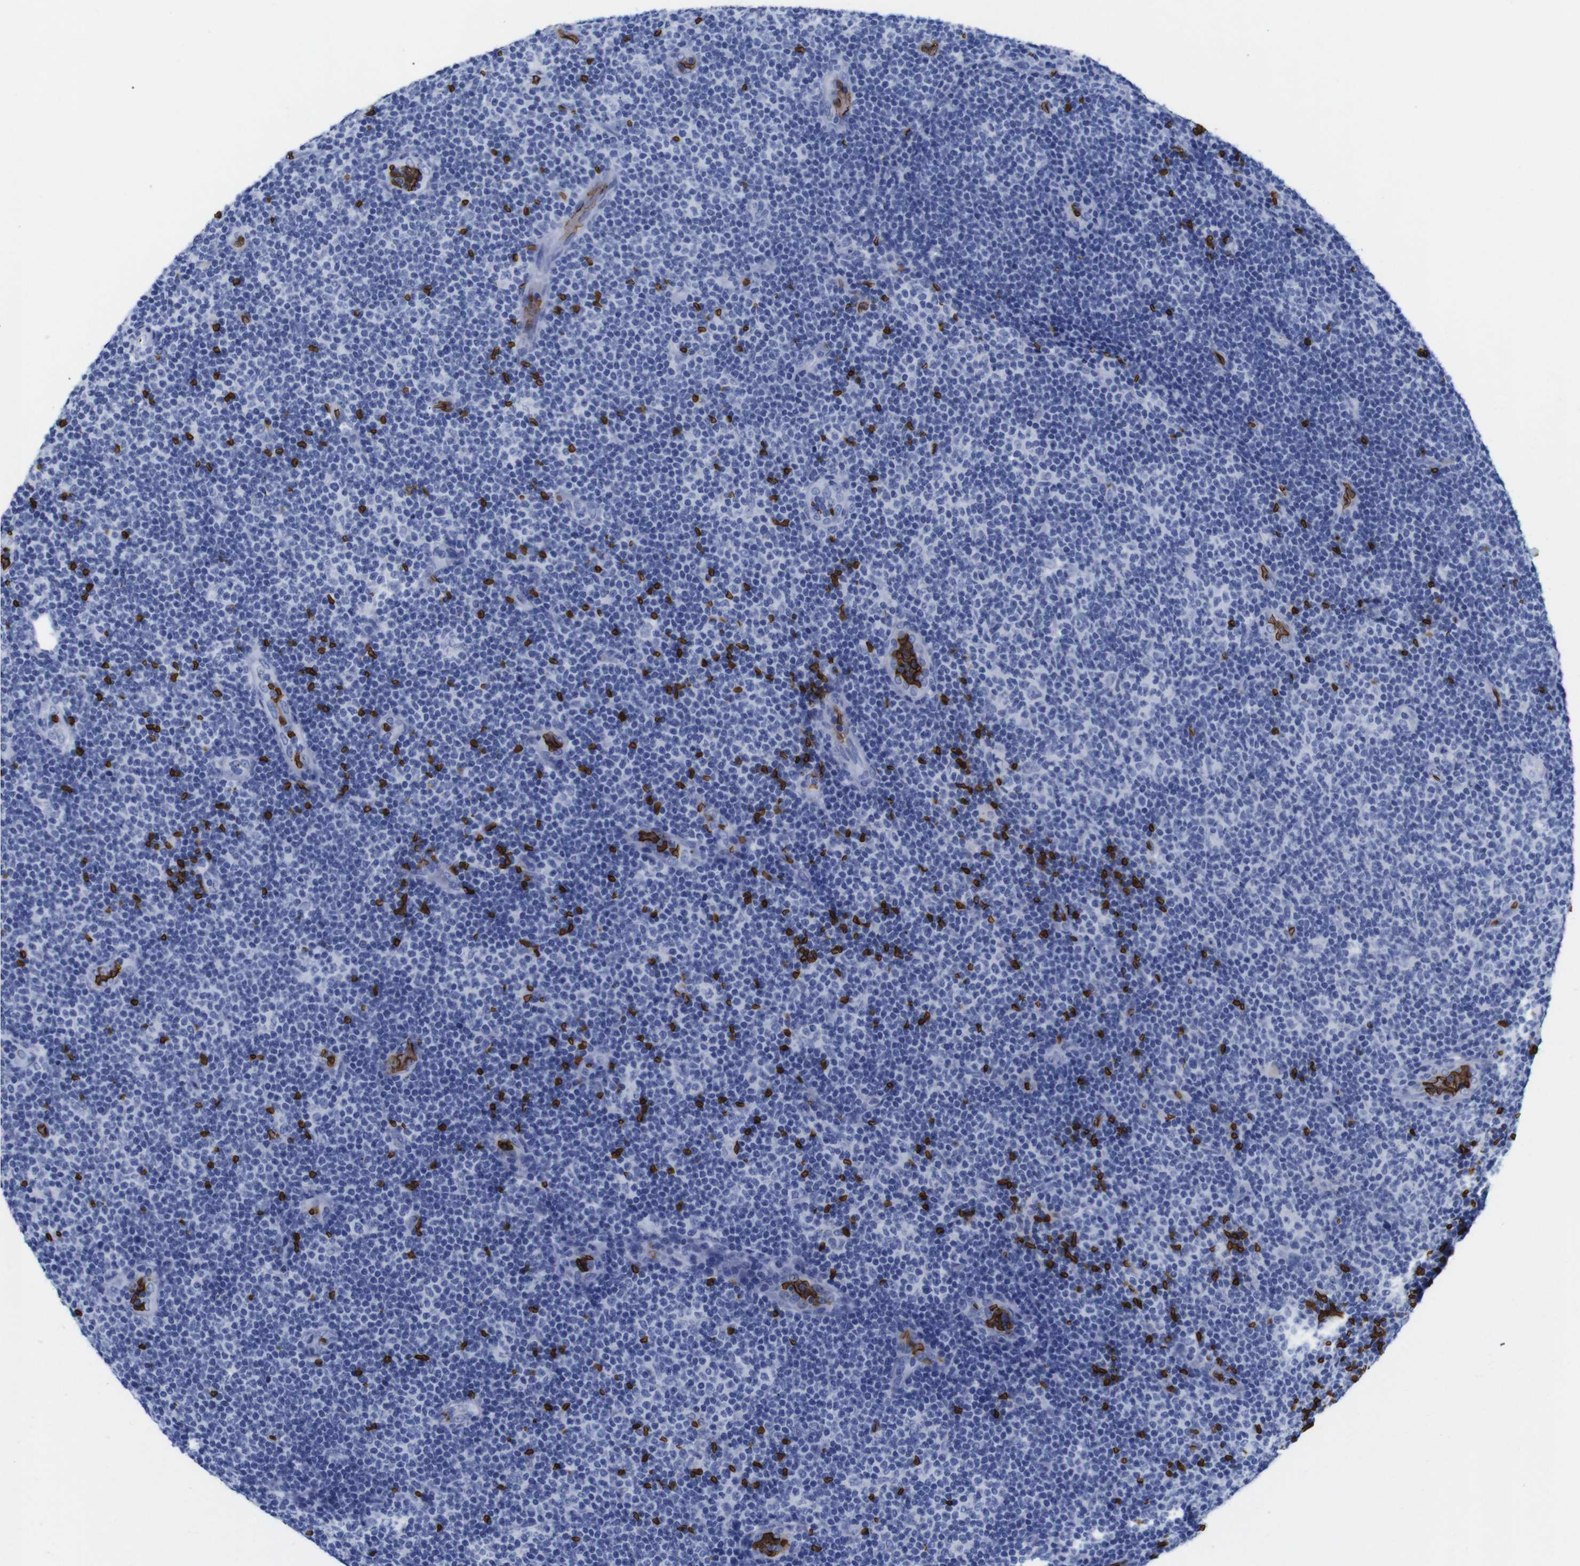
{"staining": {"intensity": "negative", "quantity": "none", "location": "none"}, "tissue": "lymphoma", "cell_type": "Tumor cells", "image_type": "cancer", "snomed": [{"axis": "morphology", "description": "Malignant lymphoma, non-Hodgkin's type, Low grade"}, {"axis": "topography", "description": "Lymph node"}], "caption": "This is a photomicrograph of IHC staining of lymphoma, which shows no positivity in tumor cells.", "gene": "S1PR2", "patient": {"sex": "male", "age": 83}}